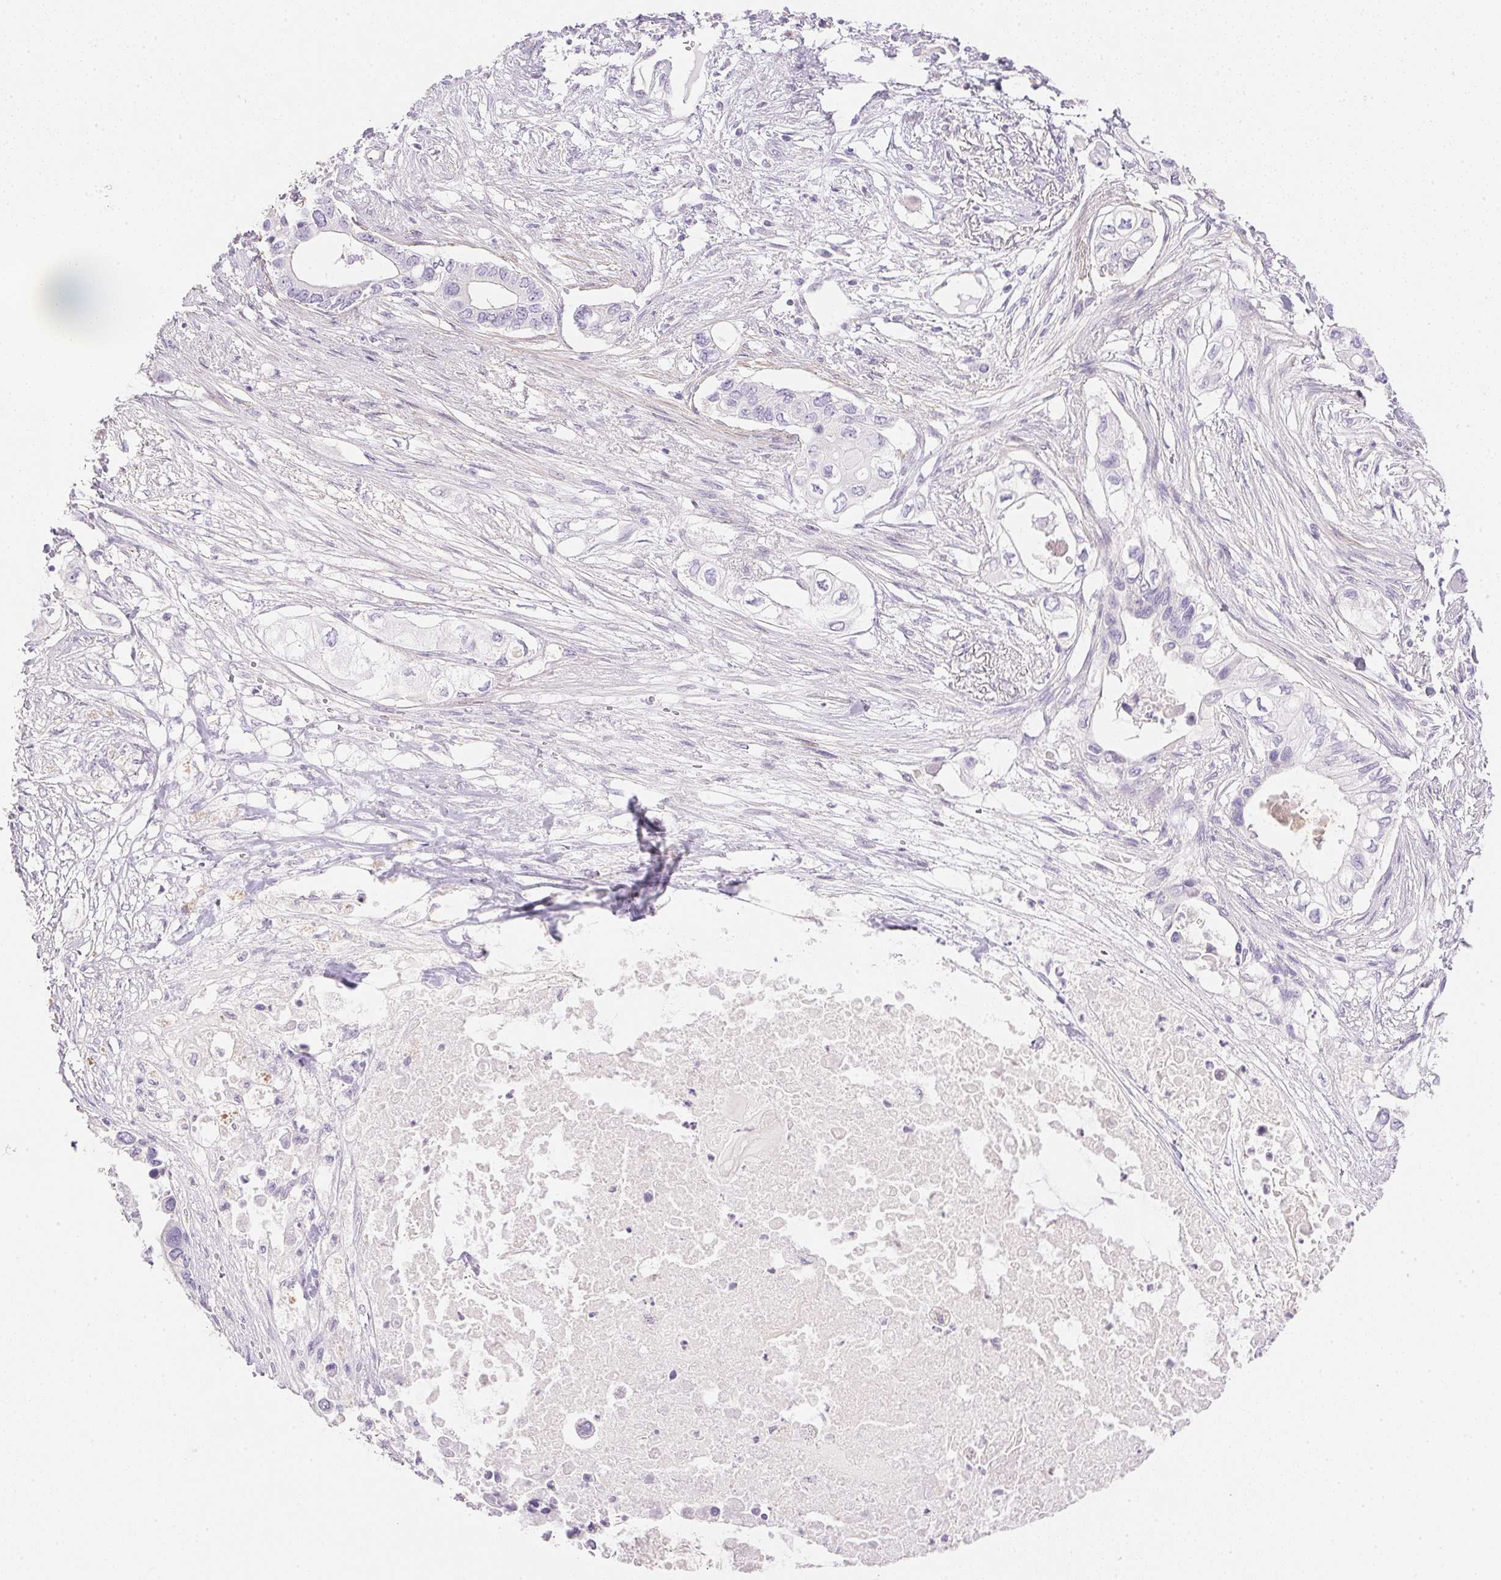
{"staining": {"intensity": "negative", "quantity": "none", "location": "none"}, "tissue": "pancreatic cancer", "cell_type": "Tumor cells", "image_type": "cancer", "snomed": [{"axis": "morphology", "description": "Adenocarcinoma, NOS"}, {"axis": "topography", "description": "Pancreas"}], "caption": "Immunohistochemical staining of human pancreatic adenocarcinoma demonstrates no significant staining in tumor cells.", "gene": "KCNE2", "patient": {"sex": "female", "age": 63}}